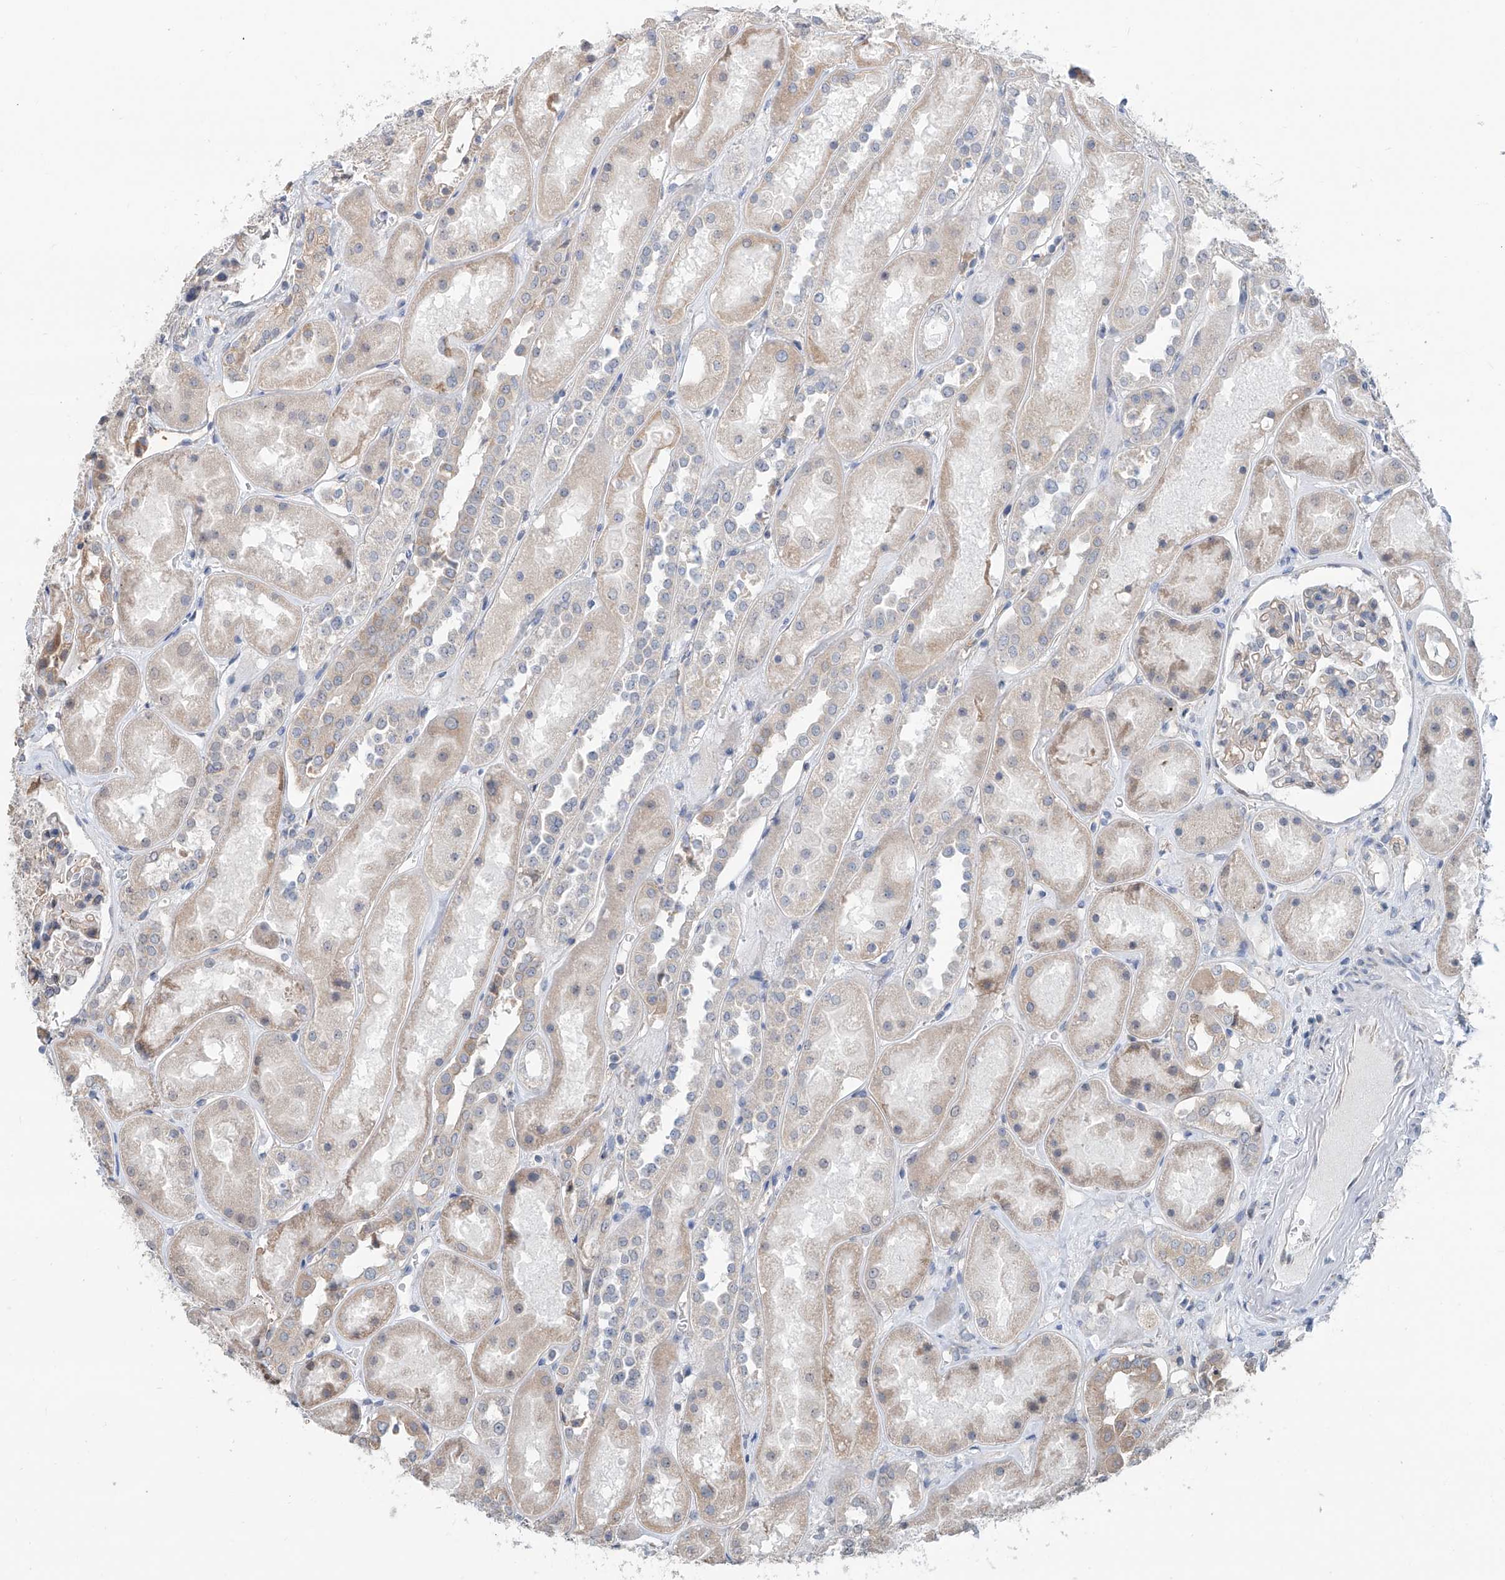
{"staining": {"intensity": "weak", "quantity": "<25%", "location": "cytoplasmic/membranous"}, "tissue": "kidney", "cell_type": "Cells in glomeruli", "image_type": "normal", "snomed": [{"axis": "morphology", "description": "Normal tissue, NOS"}, {"axis": "topography", "description": "Kidney"}], "caption": "Immunohistochemistry (IHC) of benign human kidney demonstrates no staining in cells in glomeruli.", "gene": "KCNK10", "patient": {"sex": "male", "age": 70}}